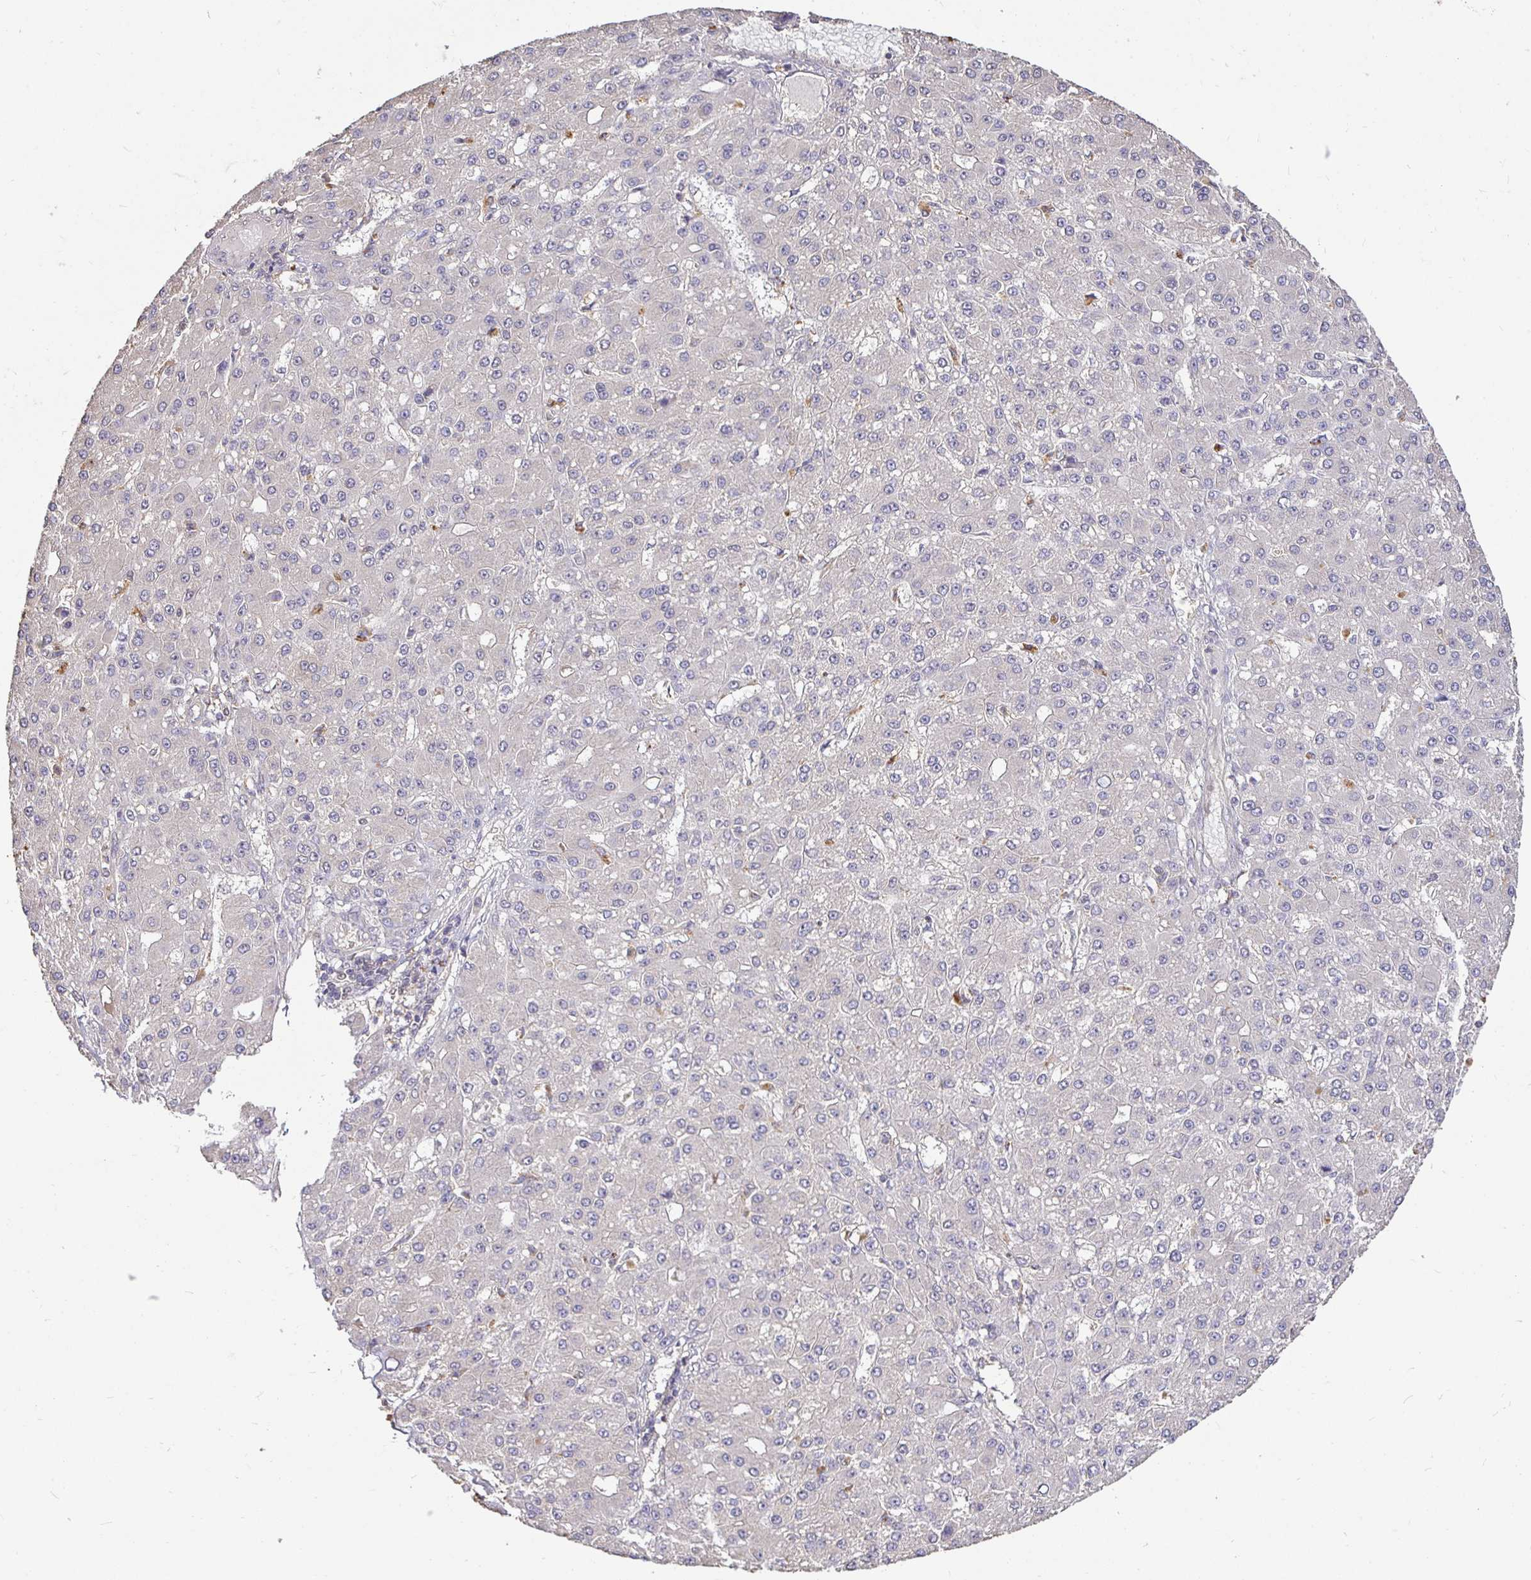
{"staining": {"intensity": "negative", "quantity": "none", "location": "none"}, "tissue": "liver cancer", "cell_type": "Tumor cells", "image_type": "cancer", "snomed": [{"axis": "morphology", "description": "Carcinoma, Hepatocellular, NOS"}, {"axis": "topography", "description": "Liver"}], "caption": "A photomicrograph of liver cancer stained for a protein displays no brown staining in tumor cells.", "gene": "MAPK8IP3", "patient": {"sex": "male", "age": 67}}